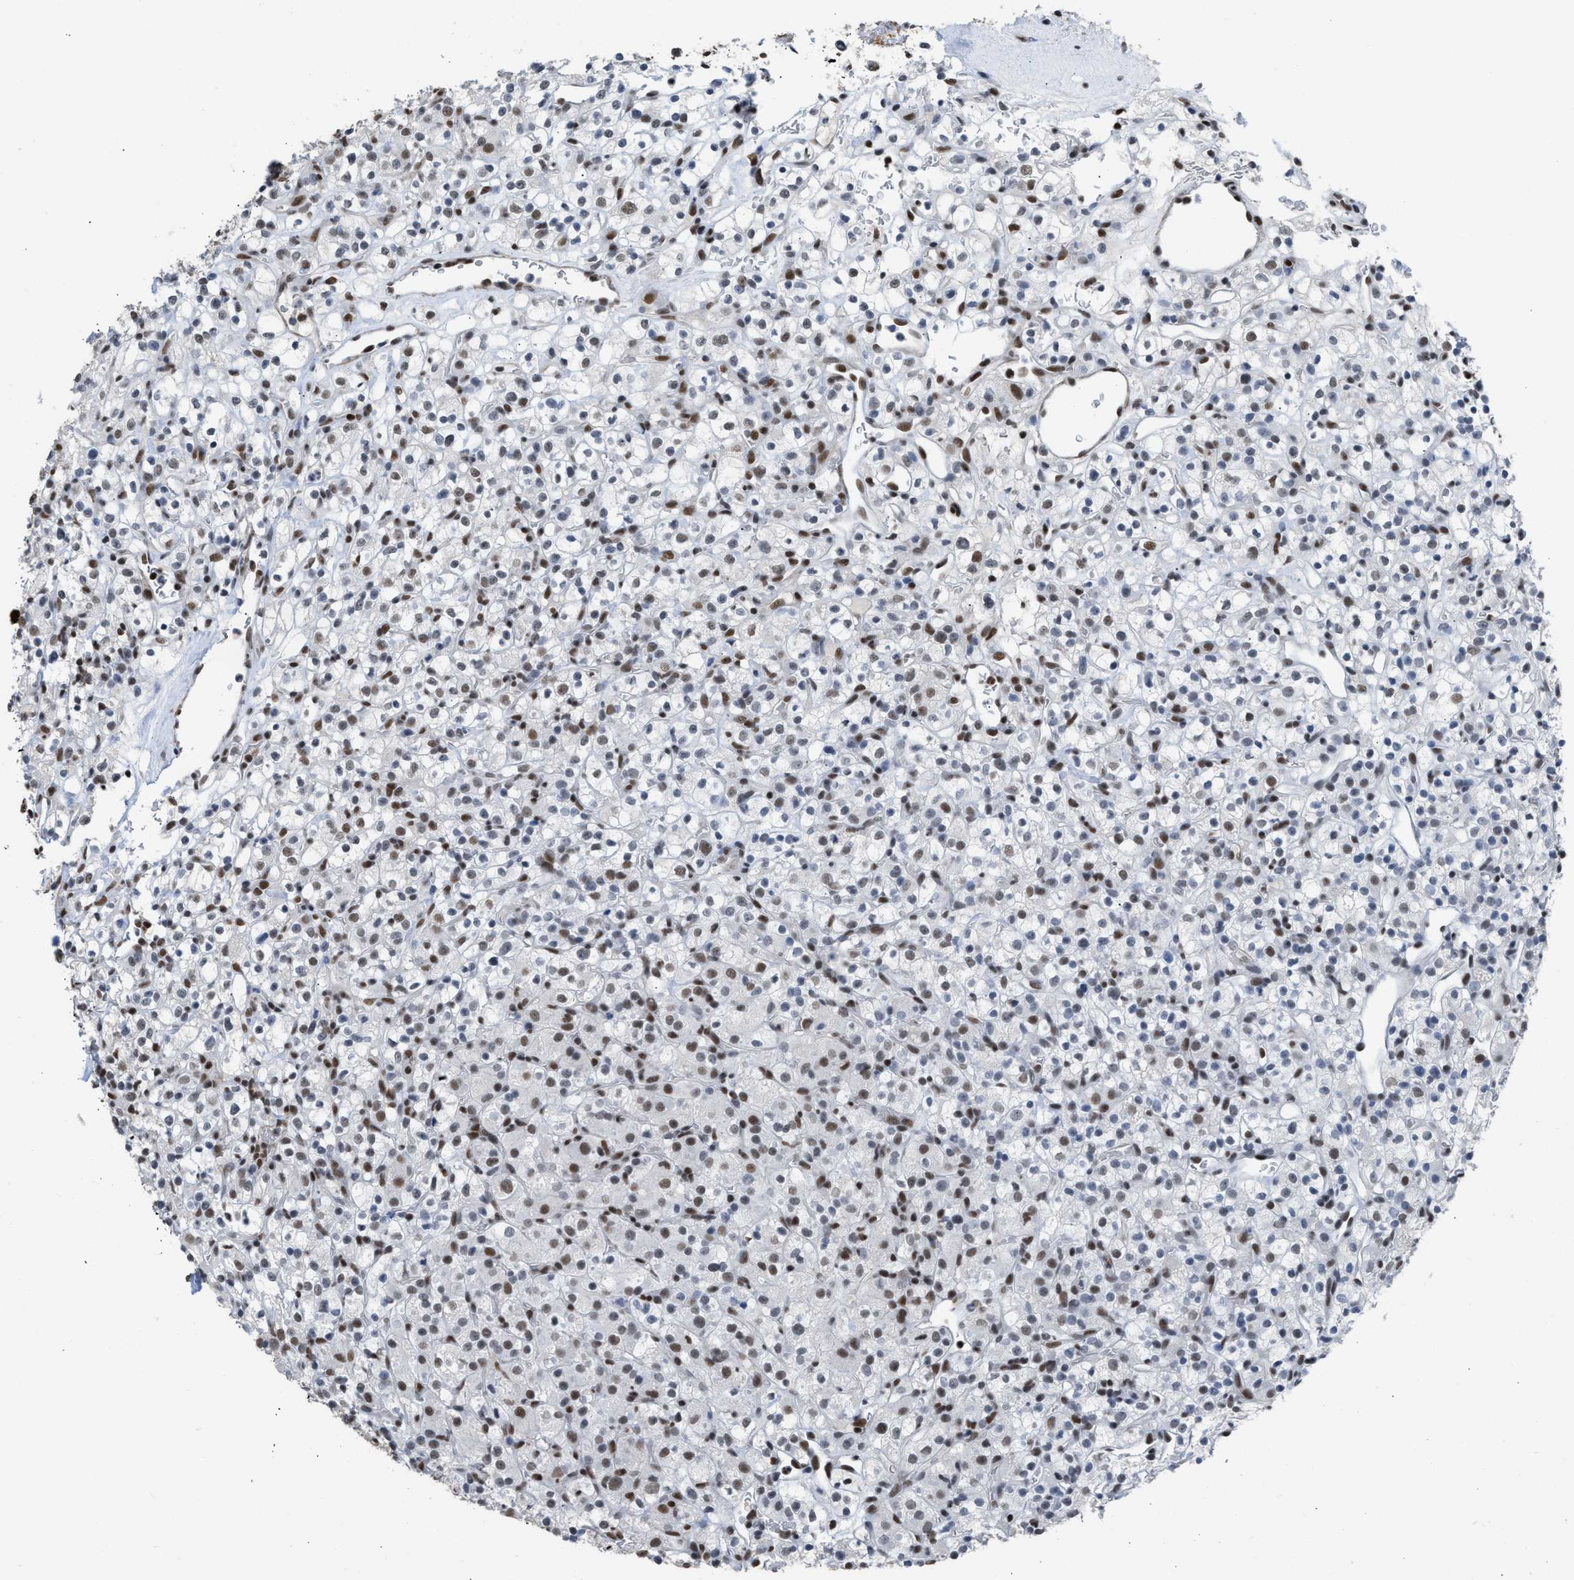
{"staining": {"intensity": "moderate", "quantity": ">75%", "location": "nuclear"}, "tissue": "renal cancer", "cell_type": "Tumor cells", "image_type": "cancer", "snomed": [{"axis": "morphology", "description": "Normal tissue, NOS"}, {"axis": "morphology", "description": "Adenocarcinoma, NOS"}, {"axis": "topography", "description": "Kidney"}], "caption": "Immunohistochemical staining of renal cancer (adenocarcinoma) exhibits medium levels of moderate nuclear protein positivity in about >75% of tumor cells.", "gene": "SCAF4", "patient": {"sex": "female", "age": 72}}